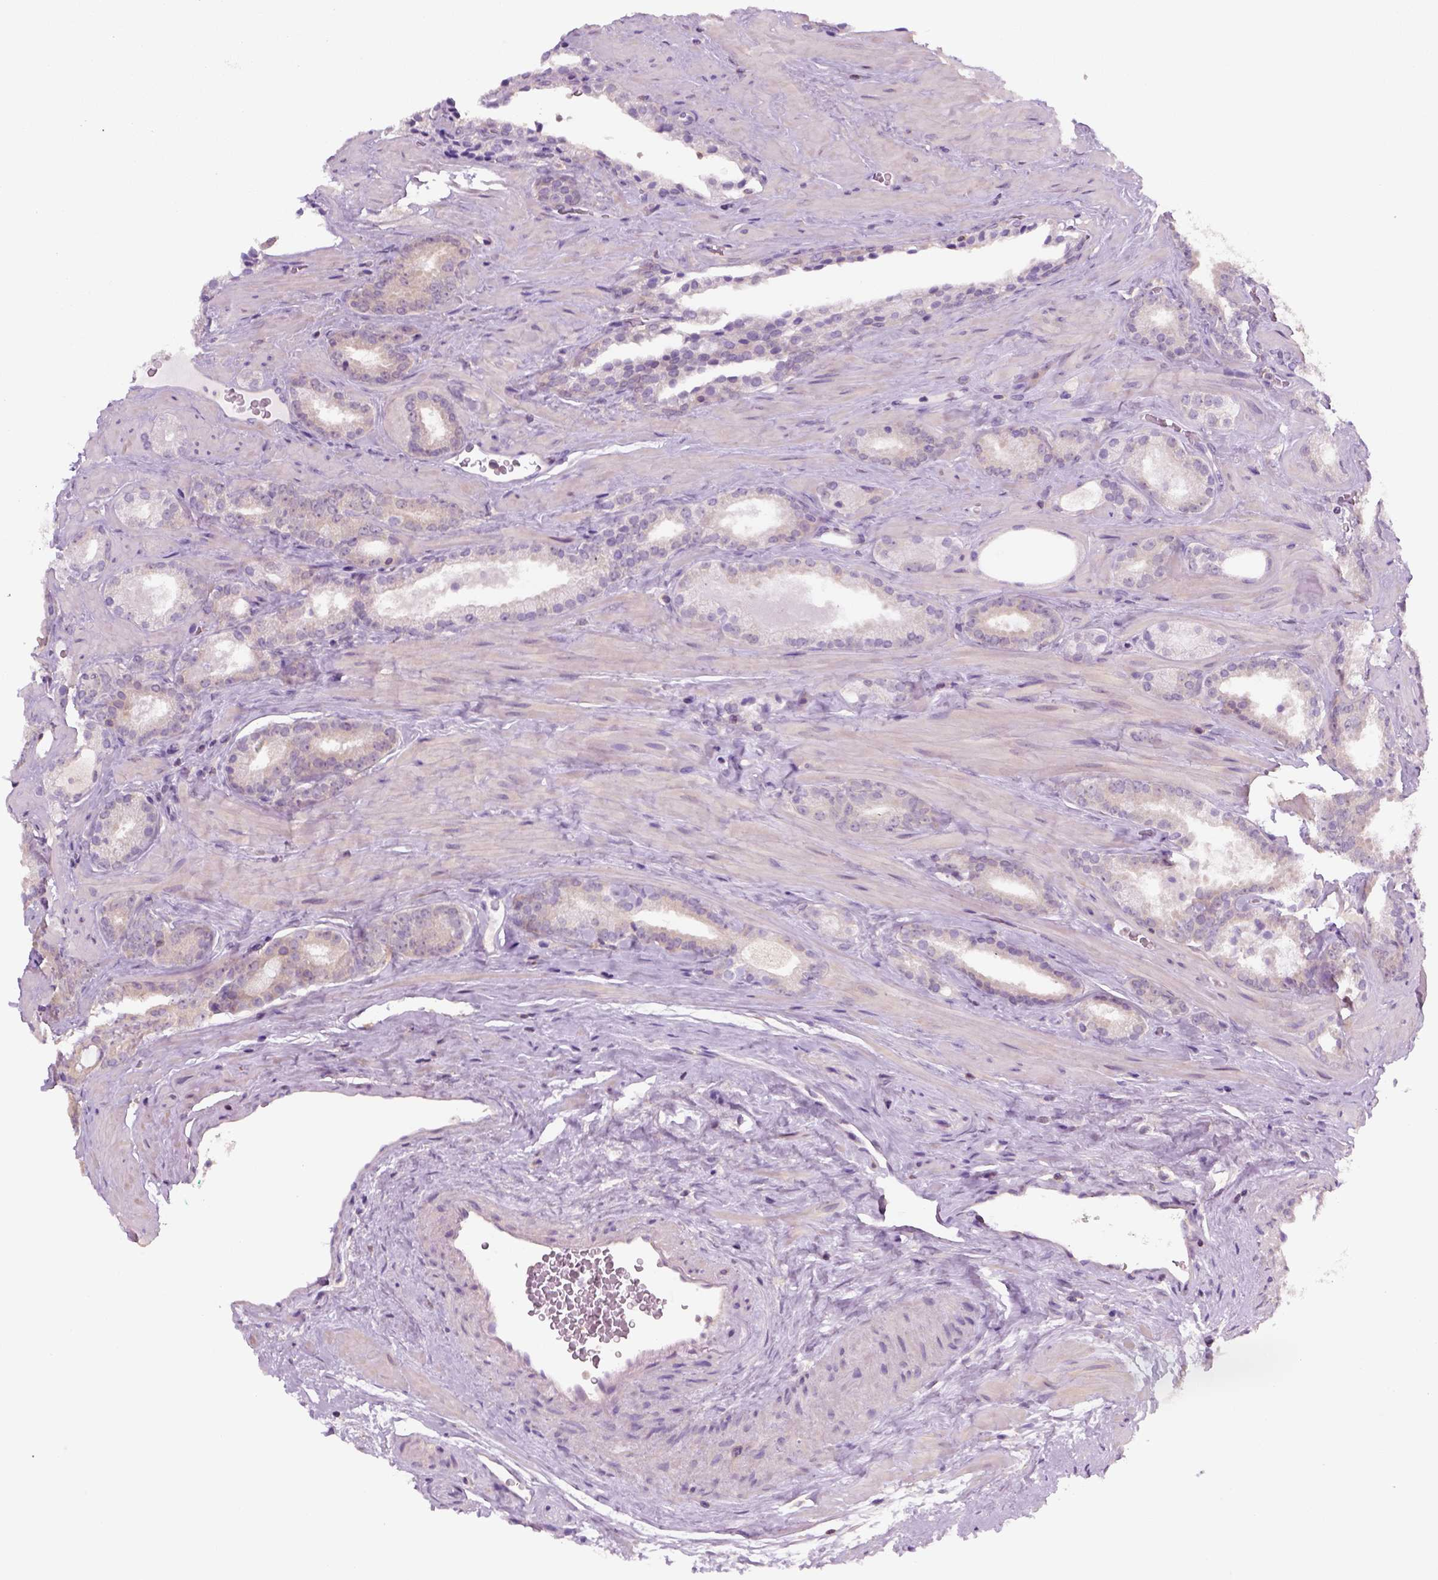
{"staining": {"intensity": "negative", "quantity": "none", "location": "none"}, "tissue": "prostate cancer", "cell_type": "Tumor cells", "image_type": "cancer", "snomed": [{"axis": "morphology", "description": "Adenocarcinoma, Low grade"}, {"axis": "topography", "description": "Prostate"}], "caption": "An IHC histopathology image of prostate cancer is shown. There is no staining in tumor cells of prostate cancer.", "gene": "EPHB1", "patient": {"sex": "male", "age": 62}}